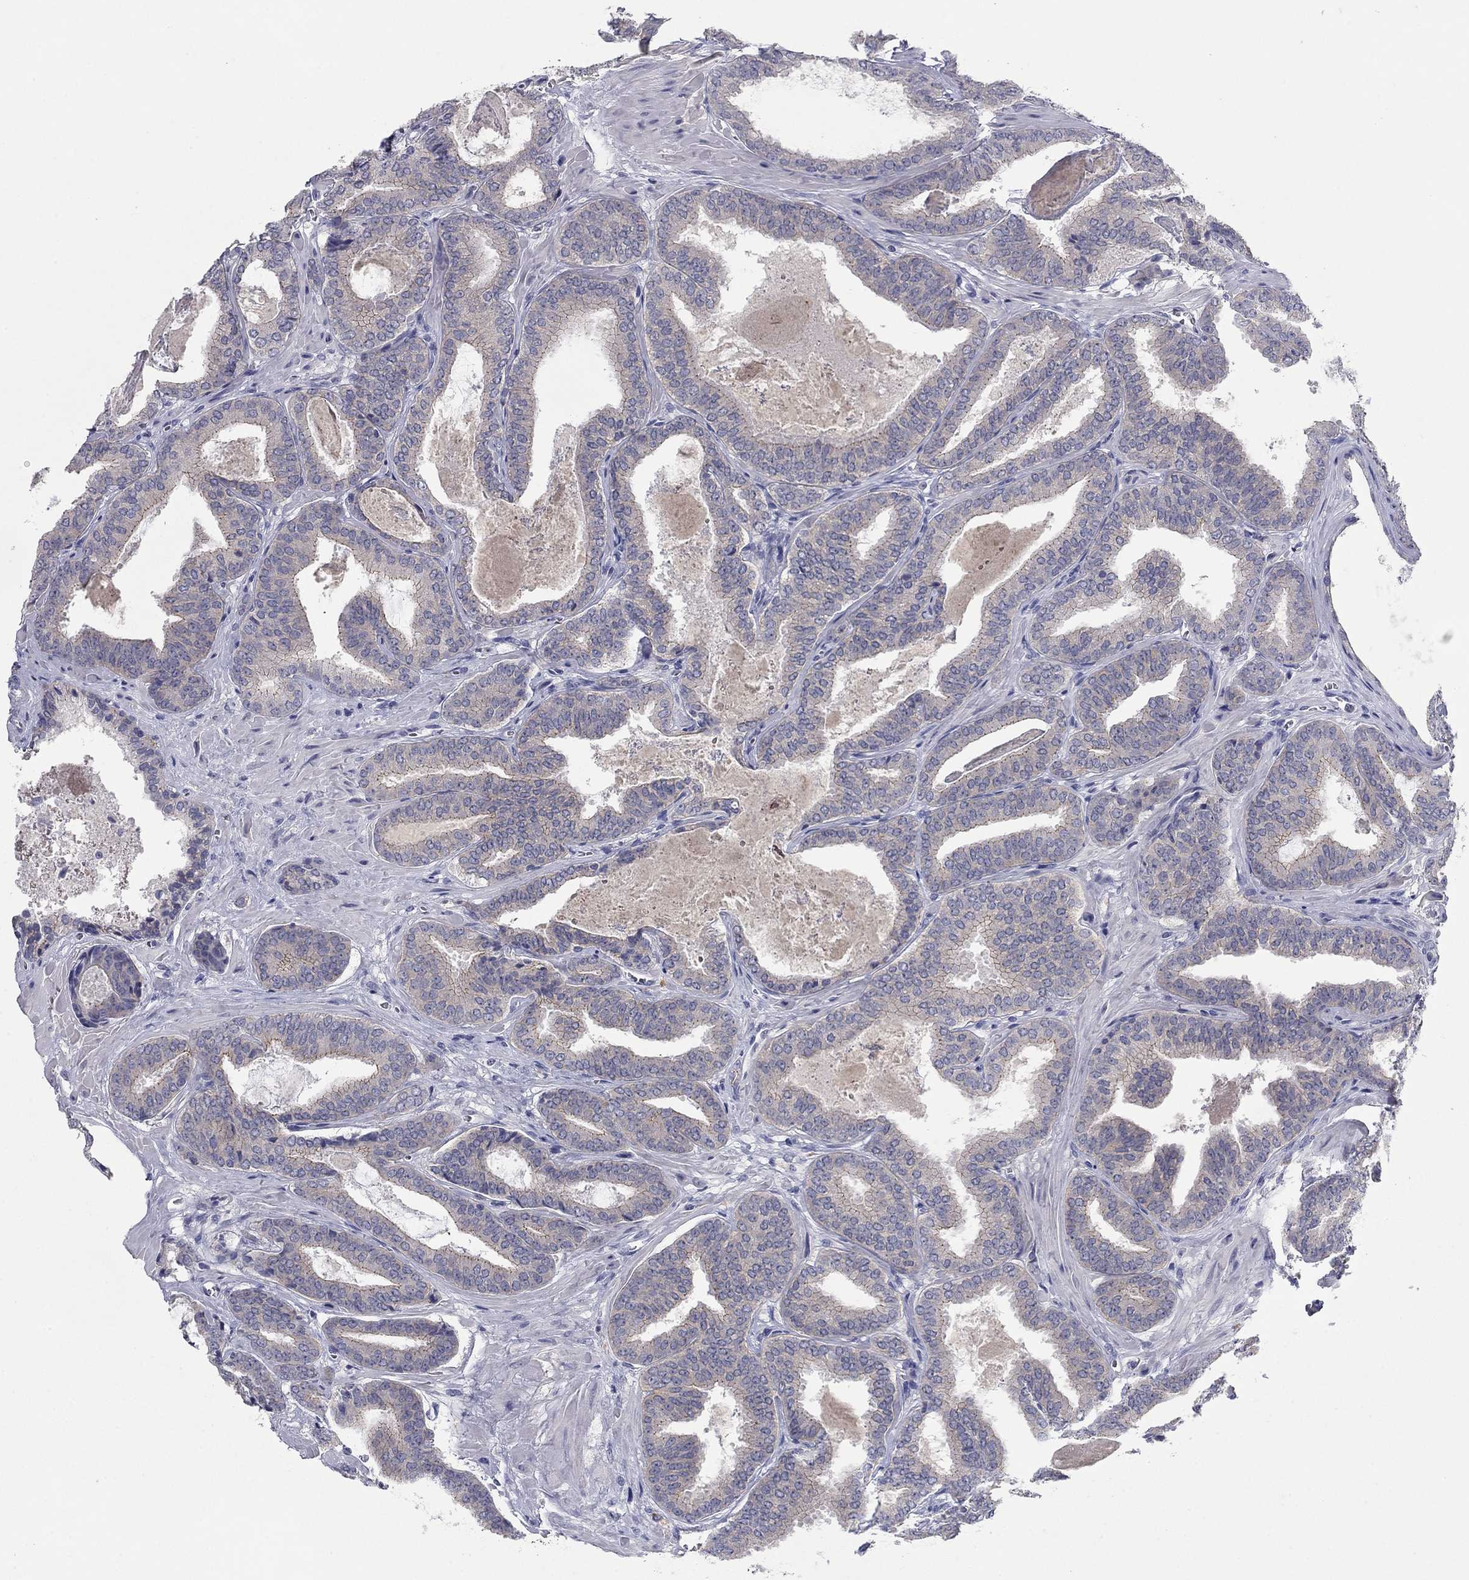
{"staining": {"intensity": "negative", "quantity": "none", "location": "none"}, "tissue": "prostate cancer", "cell_type": "Tumor cells", "image_type": "cancer", "snomed": [{"axis": "morphology", "description": "Adenocarcinoma, NOS"}, {"axis": "topography", "description": "Prostate"}], "caption": "There is no significant positivity in tumor cells of prostate cancer.", "gene": "CNTNAP4", "patient": {"sex": "male", "age": 63}}